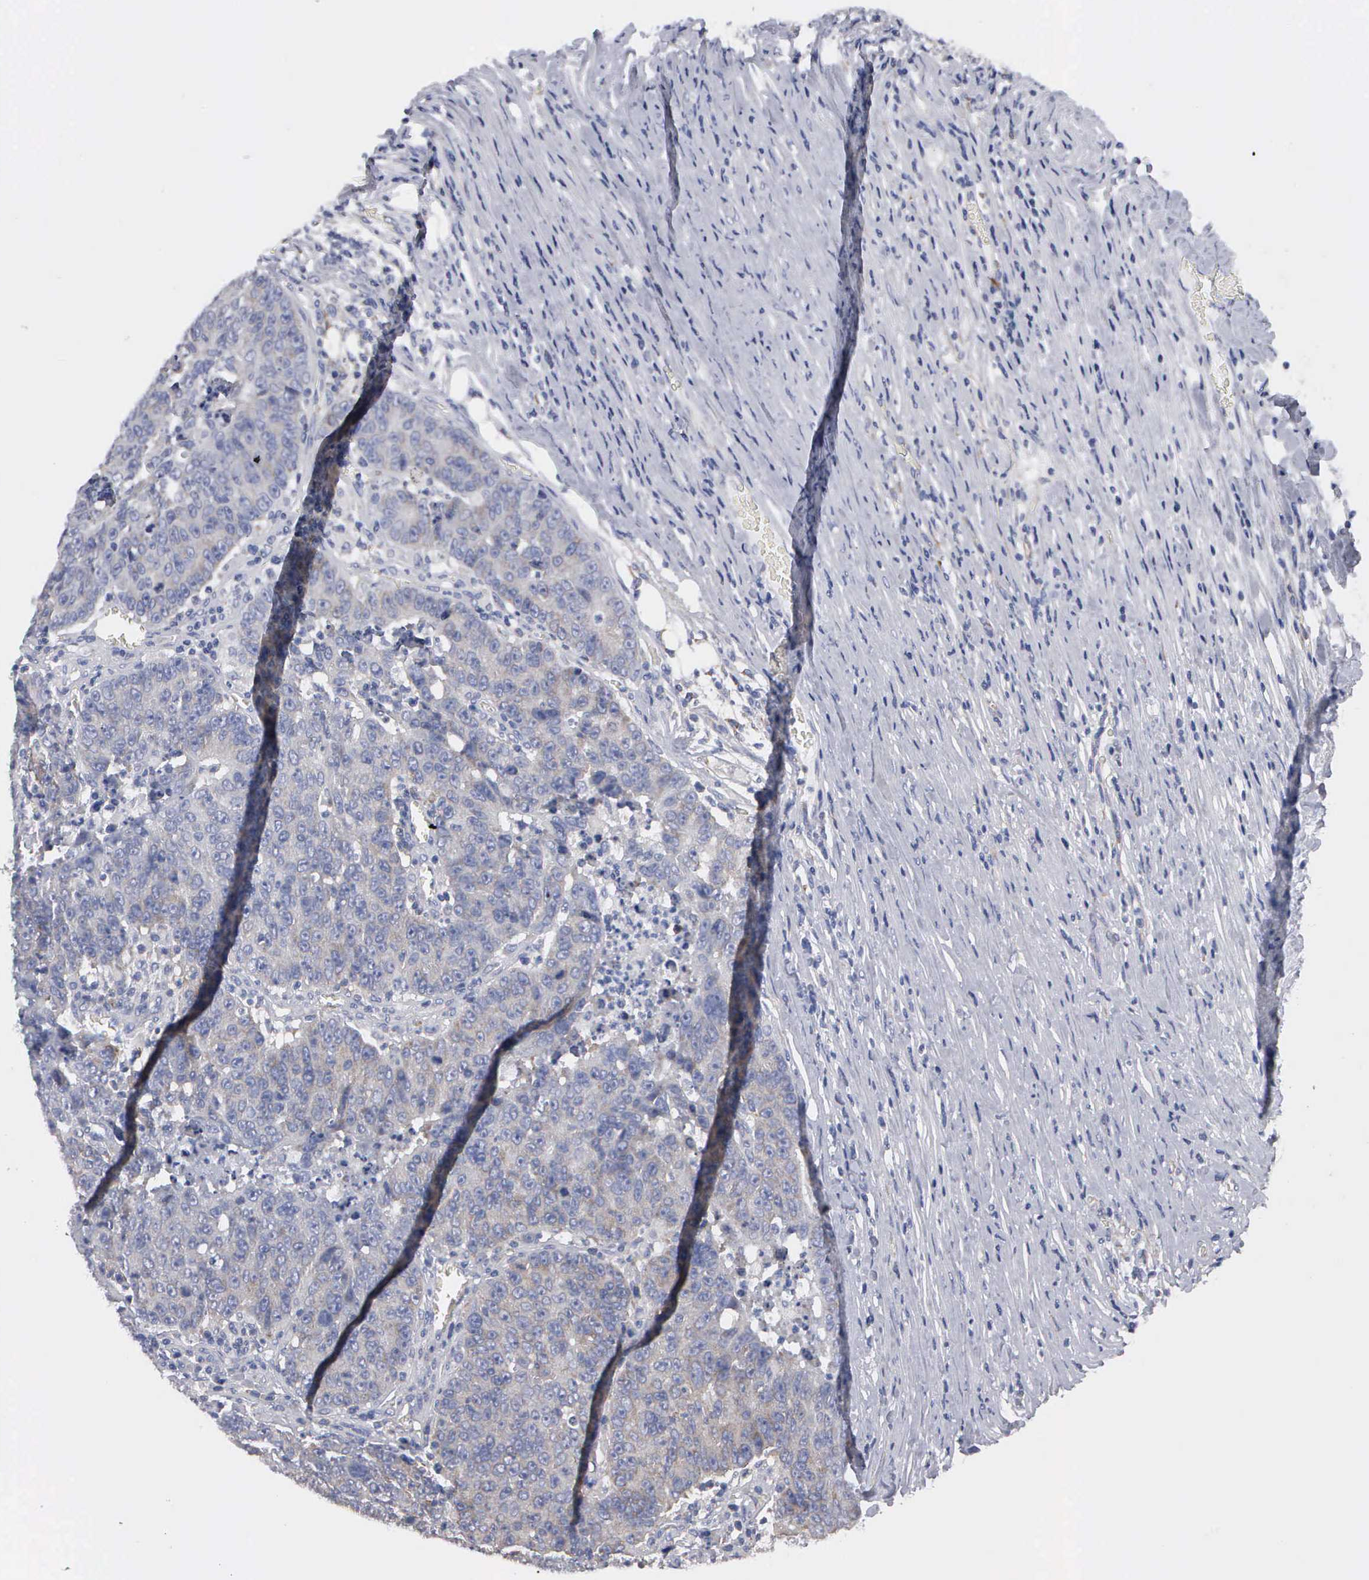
{"staining": {"intensity": "negative", "quantity": "none", "location": "none"}, "tissue": "colorectal cancer", "cell_type": "Tumor cells", "image_type": "cancer", "snomed": [{"axis": "morphology", "description": "Adenocarcinoma, NOS"}, {"axis": "topography", "description": "Colon"}], "caption": "The immunohistochemistry (IHC) histopathology image has no significant expression in tumor cells of colorectal cancer (adenocarcinoma) tissue. (Immunohistochemistry, brightfield microscopy, high magnification).", "gene": "TXLNG", "patient": {"sex": "female", "age": 53}}